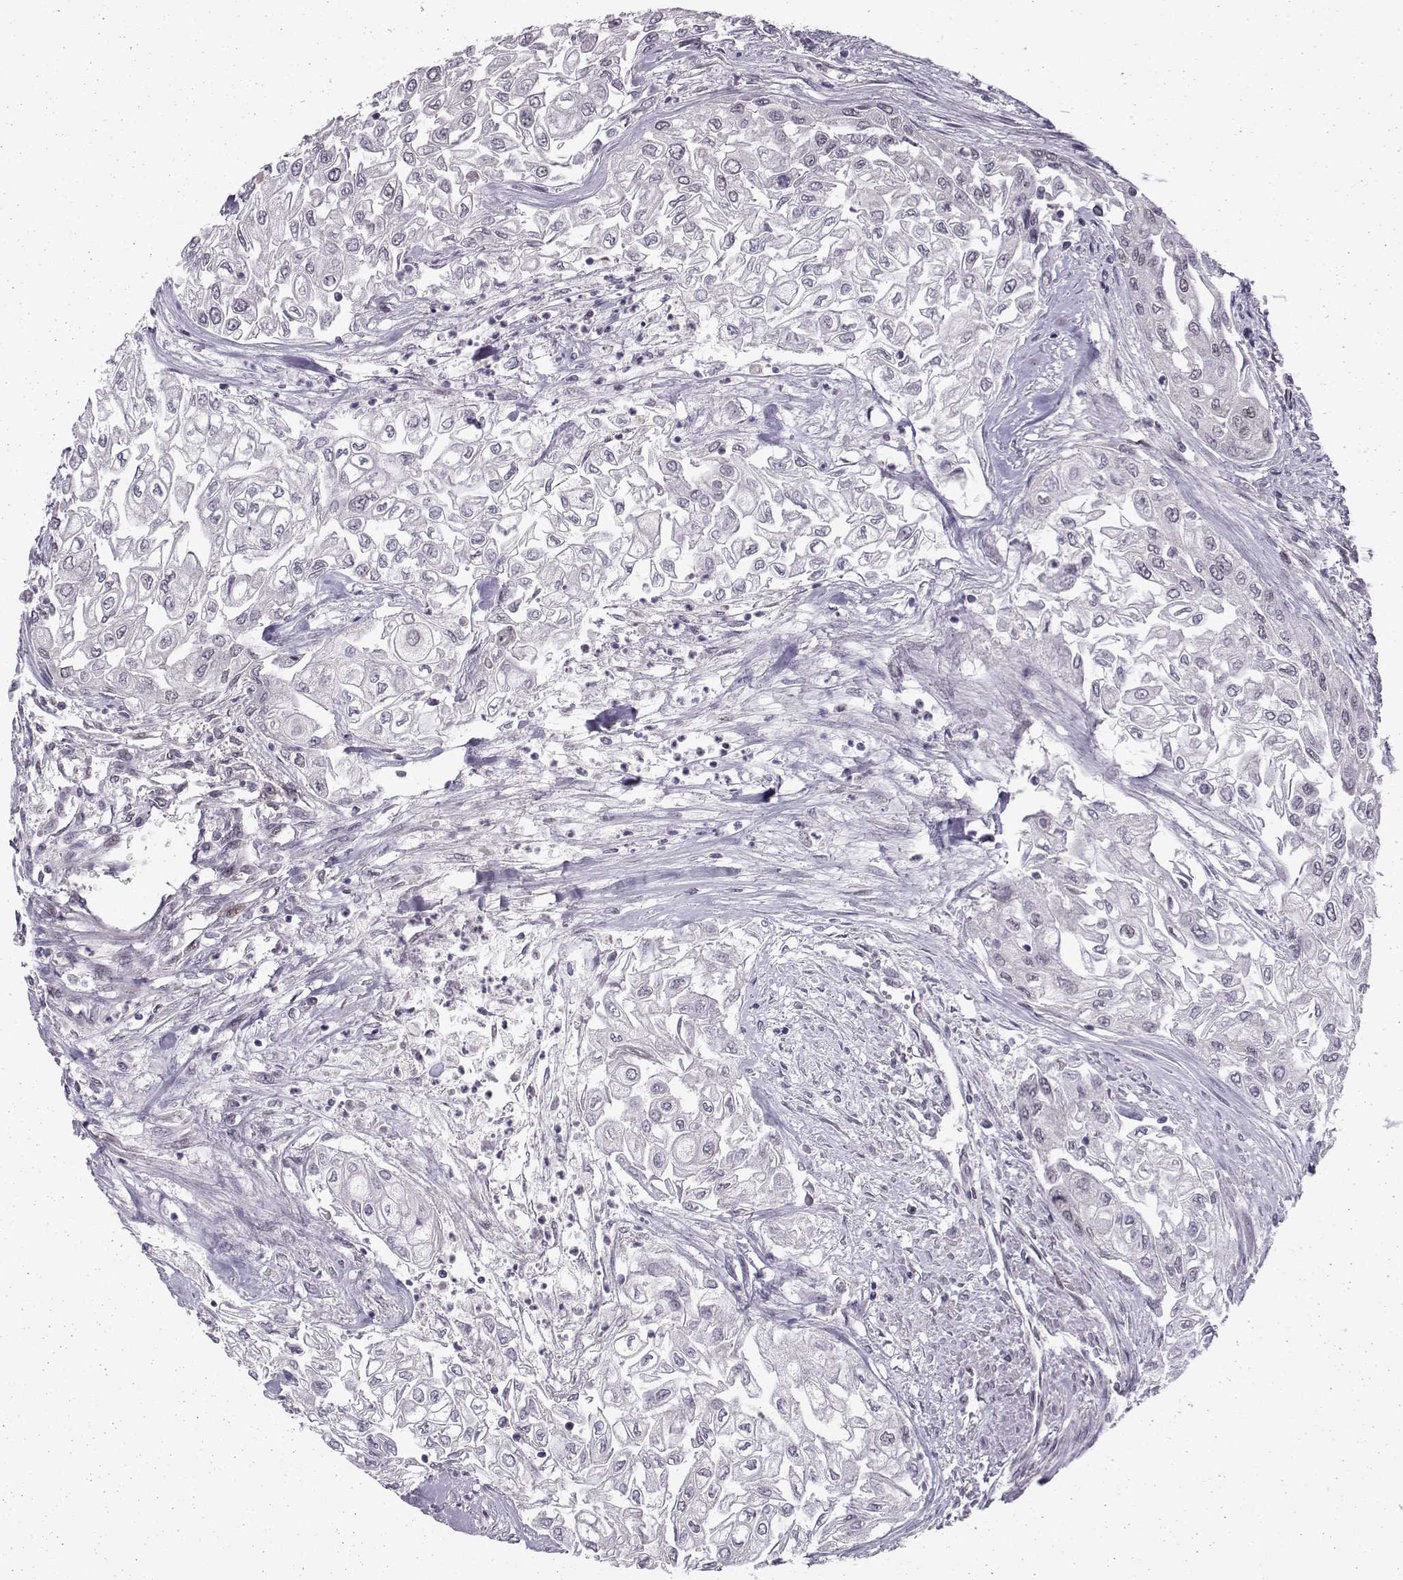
{"staining": {"intensity": "negative", "quantity": "none", "location": "none"}, "tissue": "urothelial cancer", "cell_type": "Tumor cells", "image_type": "cancer", "snomed": [{"axis": "morphology", "description": "Urothelial carcinoma, High grade"}, {"axis": "topography", "description": "Urinary bladder"}], "caption": "This is an IHC image of human urothelial cancer. There is no staining in tumor cells.", "gene": "CDK4", "patient": {"sex": "male", "age": 62}}